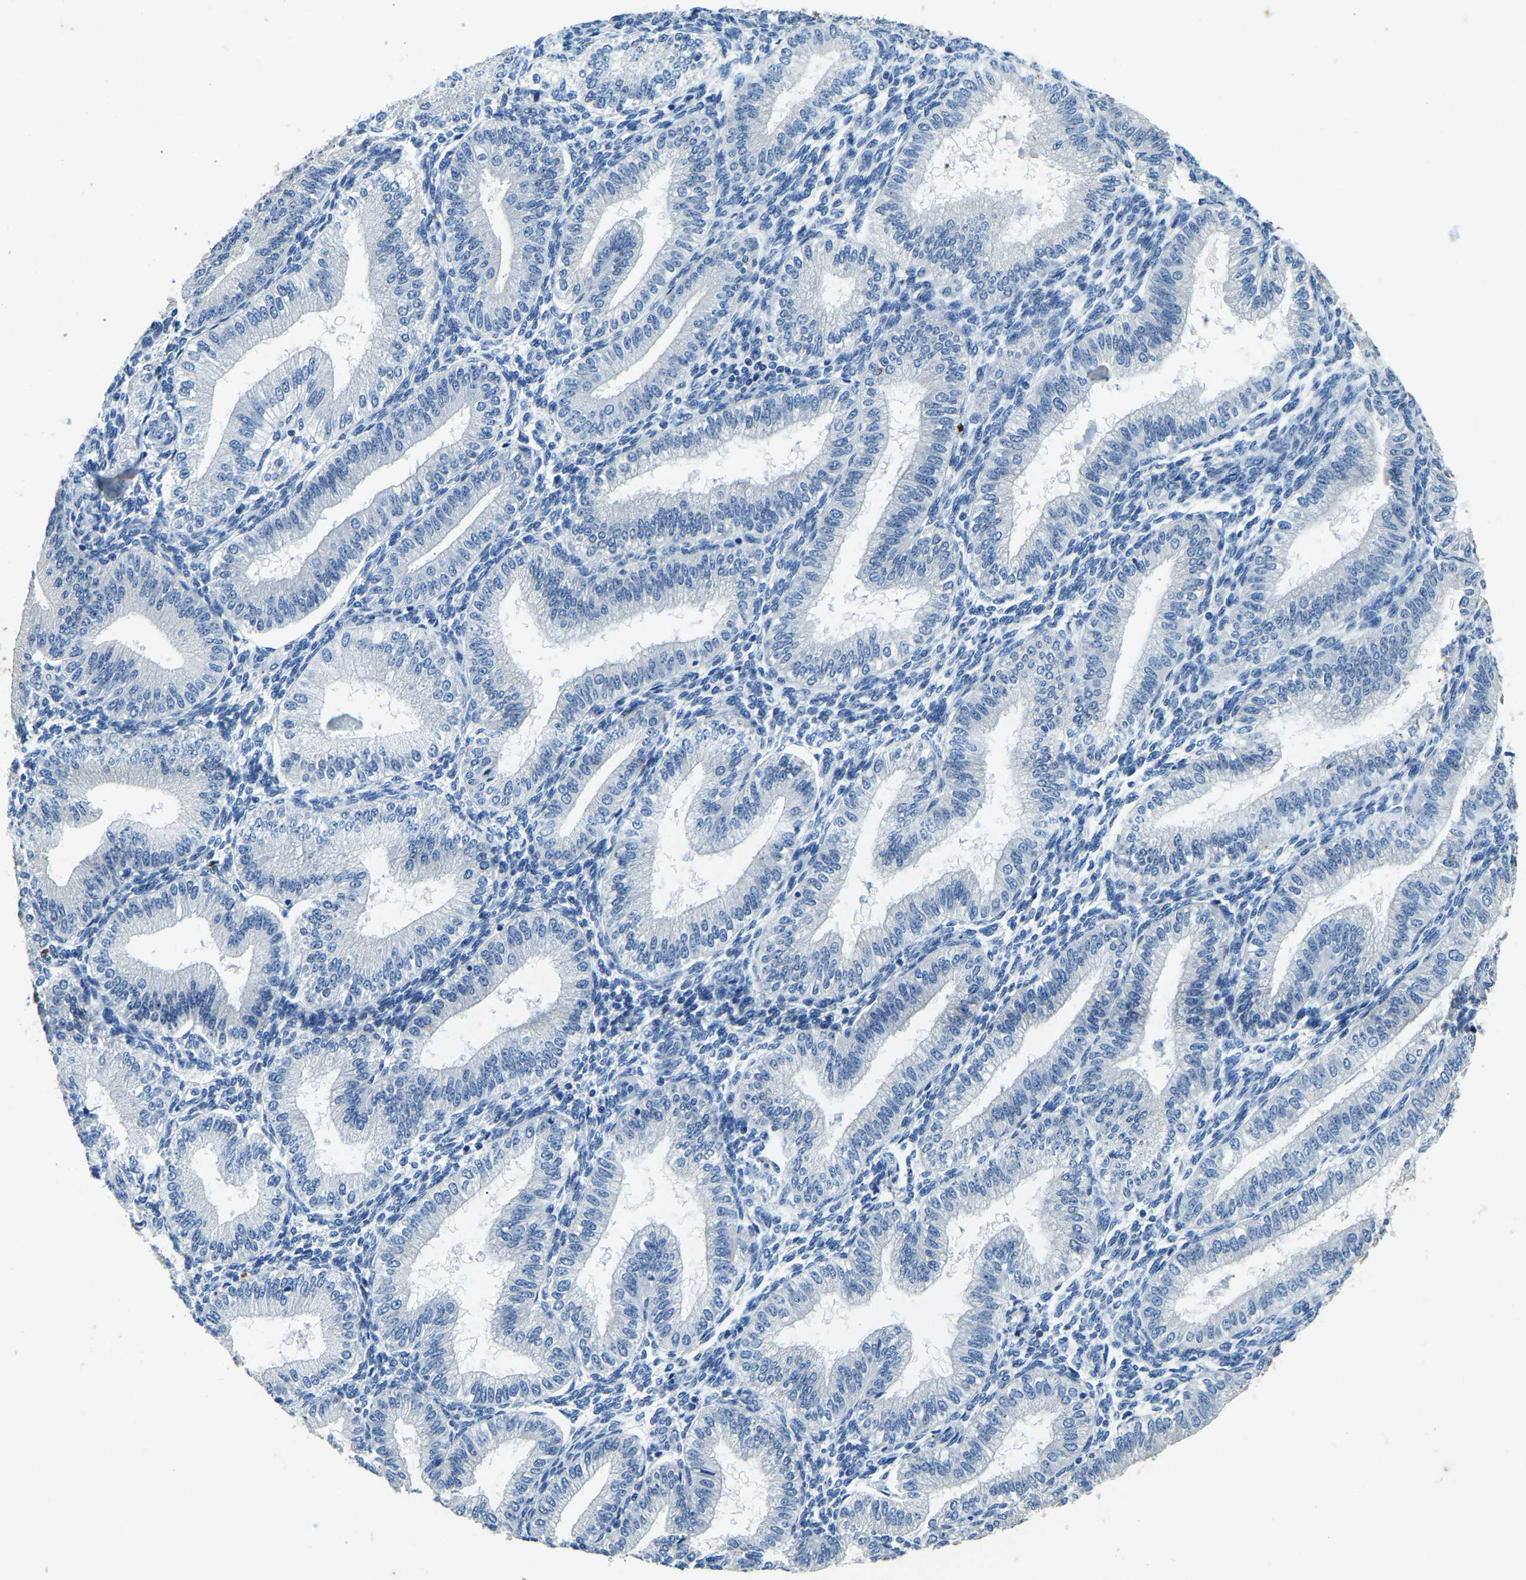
{"staining": {"intensity": "negative", "quantity": "none", "location": "none"}, "tissue": "endometrium", "cell_type": "Cells in endometrial stroma", "image_type": "normal", "snomed": [{"axis": "morphology", "description": "Normal tissue, NOS"}, {"axis": "topography", "description": "Endometrium"}], "caption": "Protein analysis of normal endometrium shows no significant staining in cells in endometrial stroma.", "gene": "UBN2", "patient": {"sex": "female", "age": 39}}